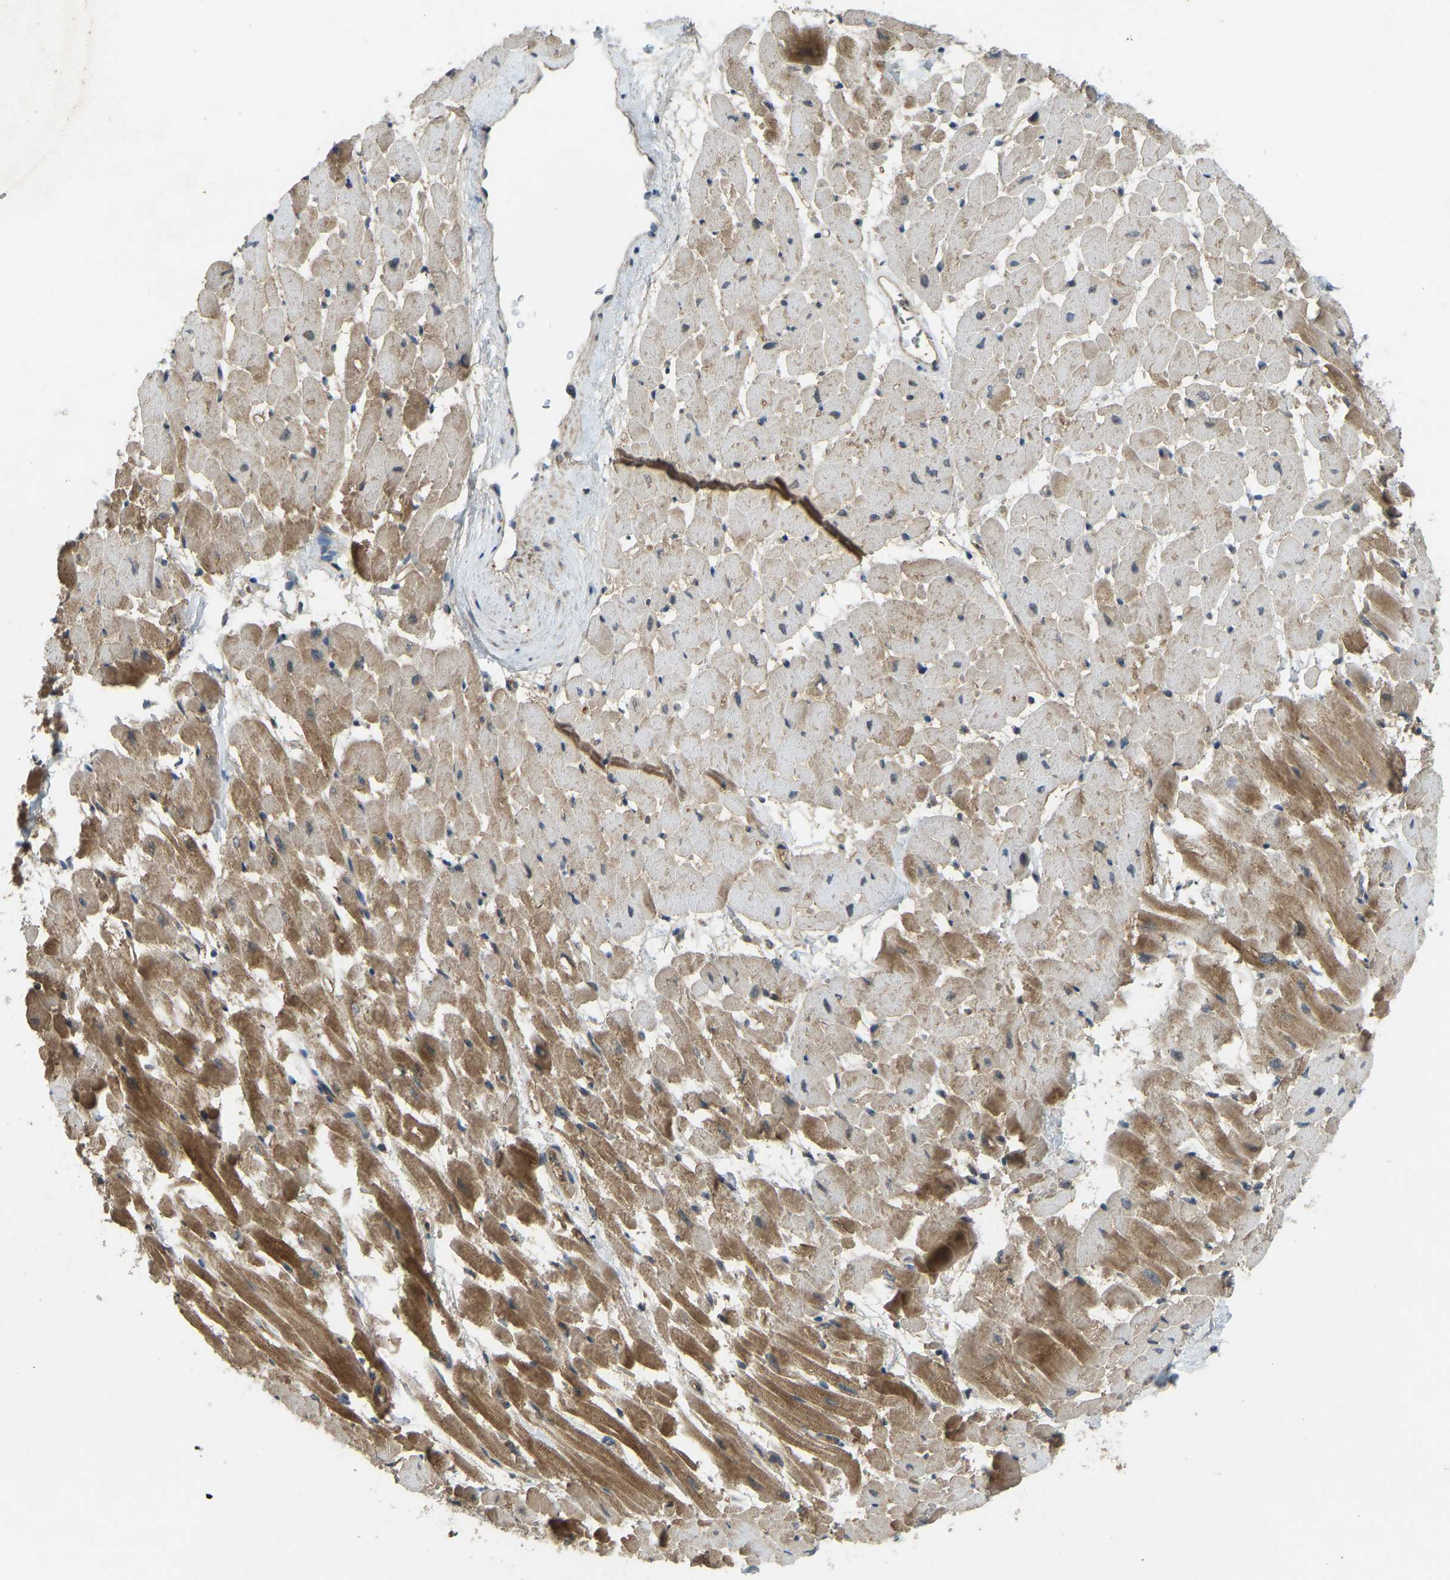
{"staining": {"intensity": "moderate", "quantity": "25%-75%", "location": "cytoplasmic/membranous"}, "tissue": "heart muscle", "cell_type": "Cardiomyocytes", "image_type": "normal", "snomed": [{"axis": "morphology", "description": "Normal tissue, NOS"}, {"axis": "topography", "description": "Heart"}], "caption": "Protein staining displays moderate cytoplasmic/membranous expression in approximately 25%-75% of cardiomyocytes in normal heart muscle. (DAB (3,3'-diaminobenzidine) = brown stain, brightfield microscopy at high magnification).", "gene": "ZNF71", "patient": {"sex": "male", "age": 45}}